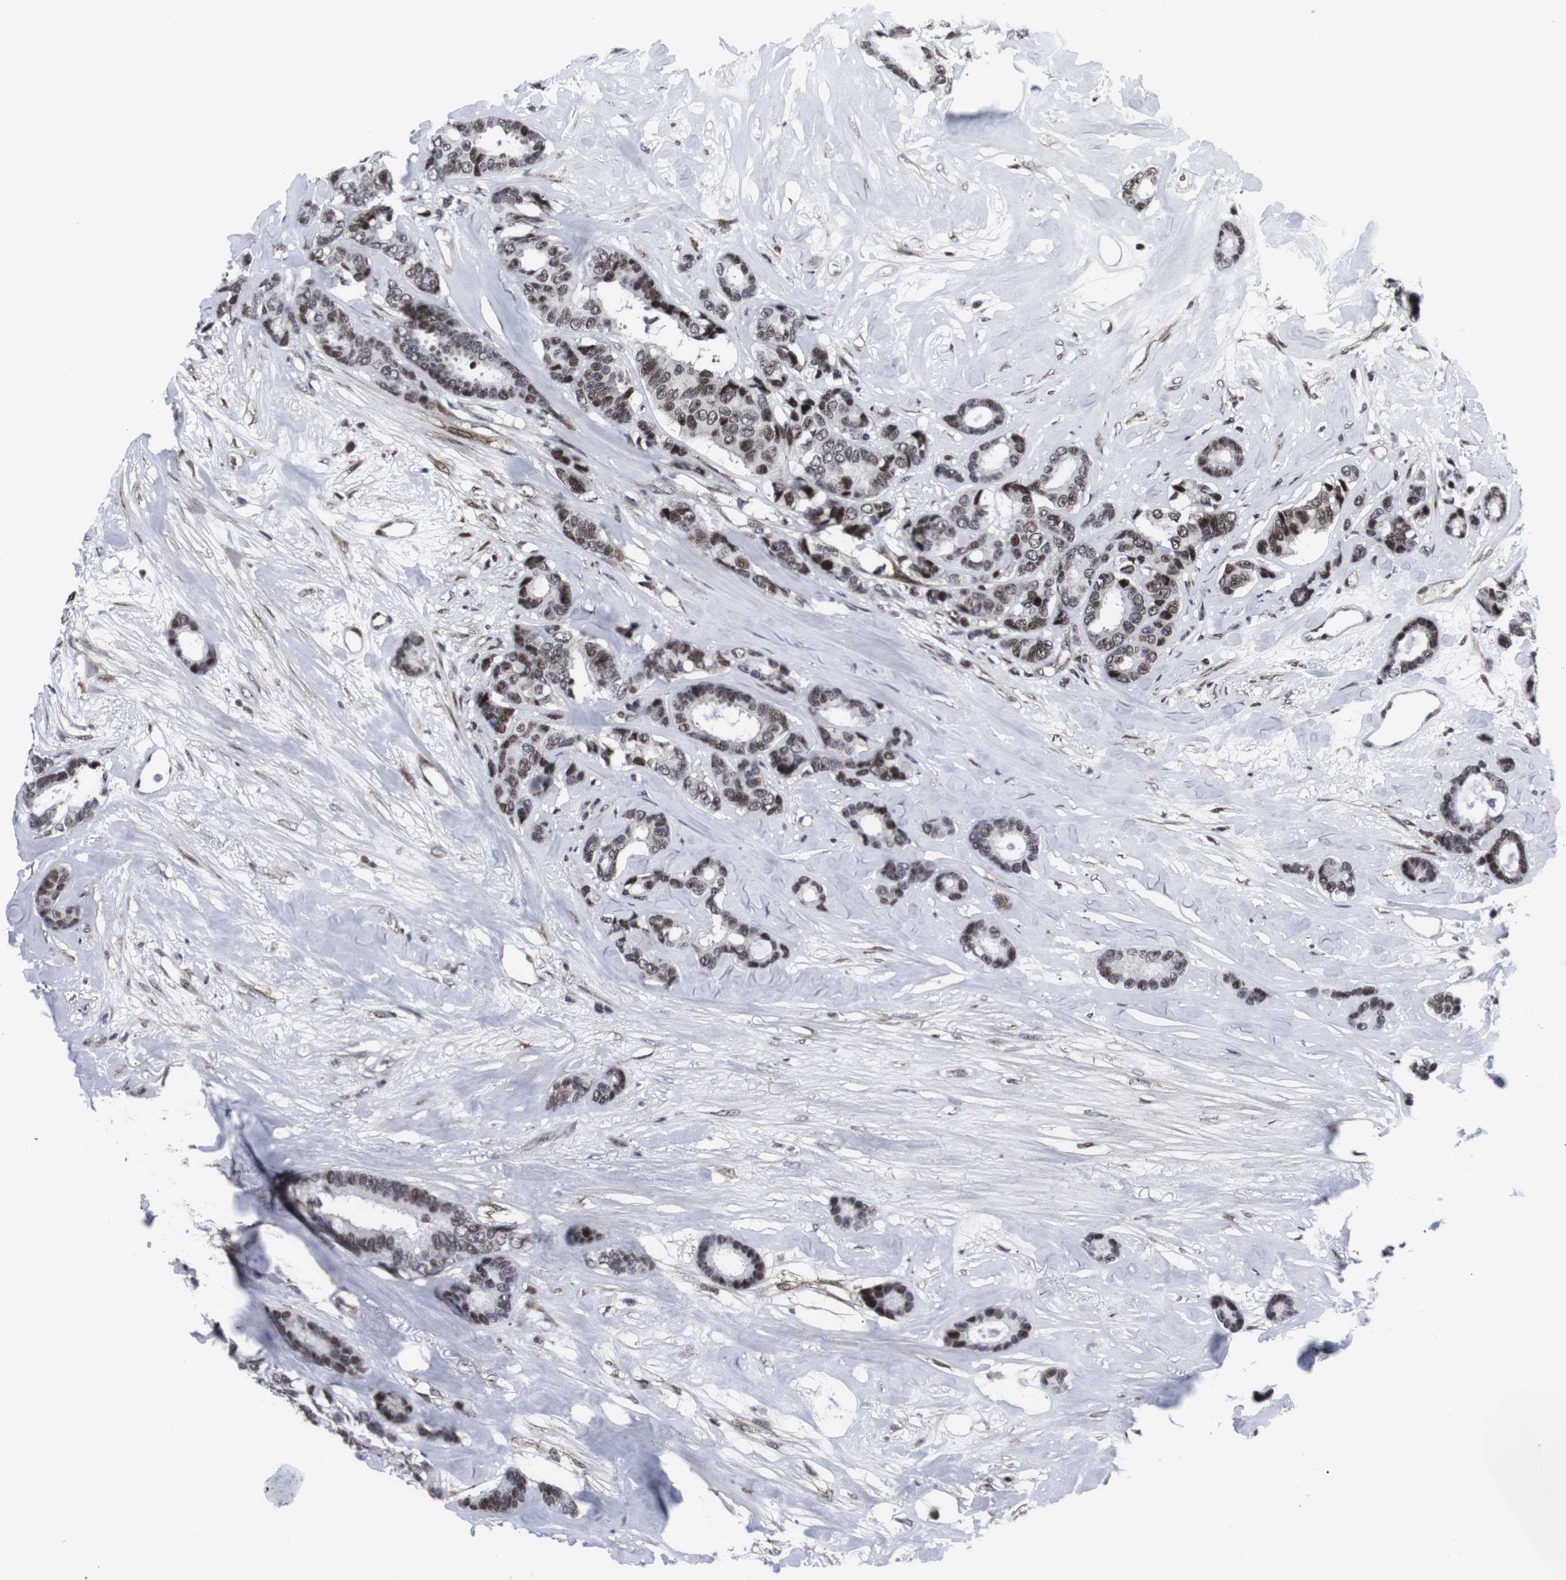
{"staining": {"intensity": "moderate", "quantity": ">75%", "location": "nuclear"}, "tissue": "breast cancer", "cell_type": "Tumor cells", "image_type": "cancer", "snomed": [{"axis": "morphology", "description": "Duct carcinoma"}, {"axis": "topography", "description": "Breast"}], "caption": "Tumor cells display moderate nuclear positivity in approximately >75% of cells in breast infiltrating ductal carcinoma.", "gene": "MLH1", "patient": {"sex": "female", "age": 87}}